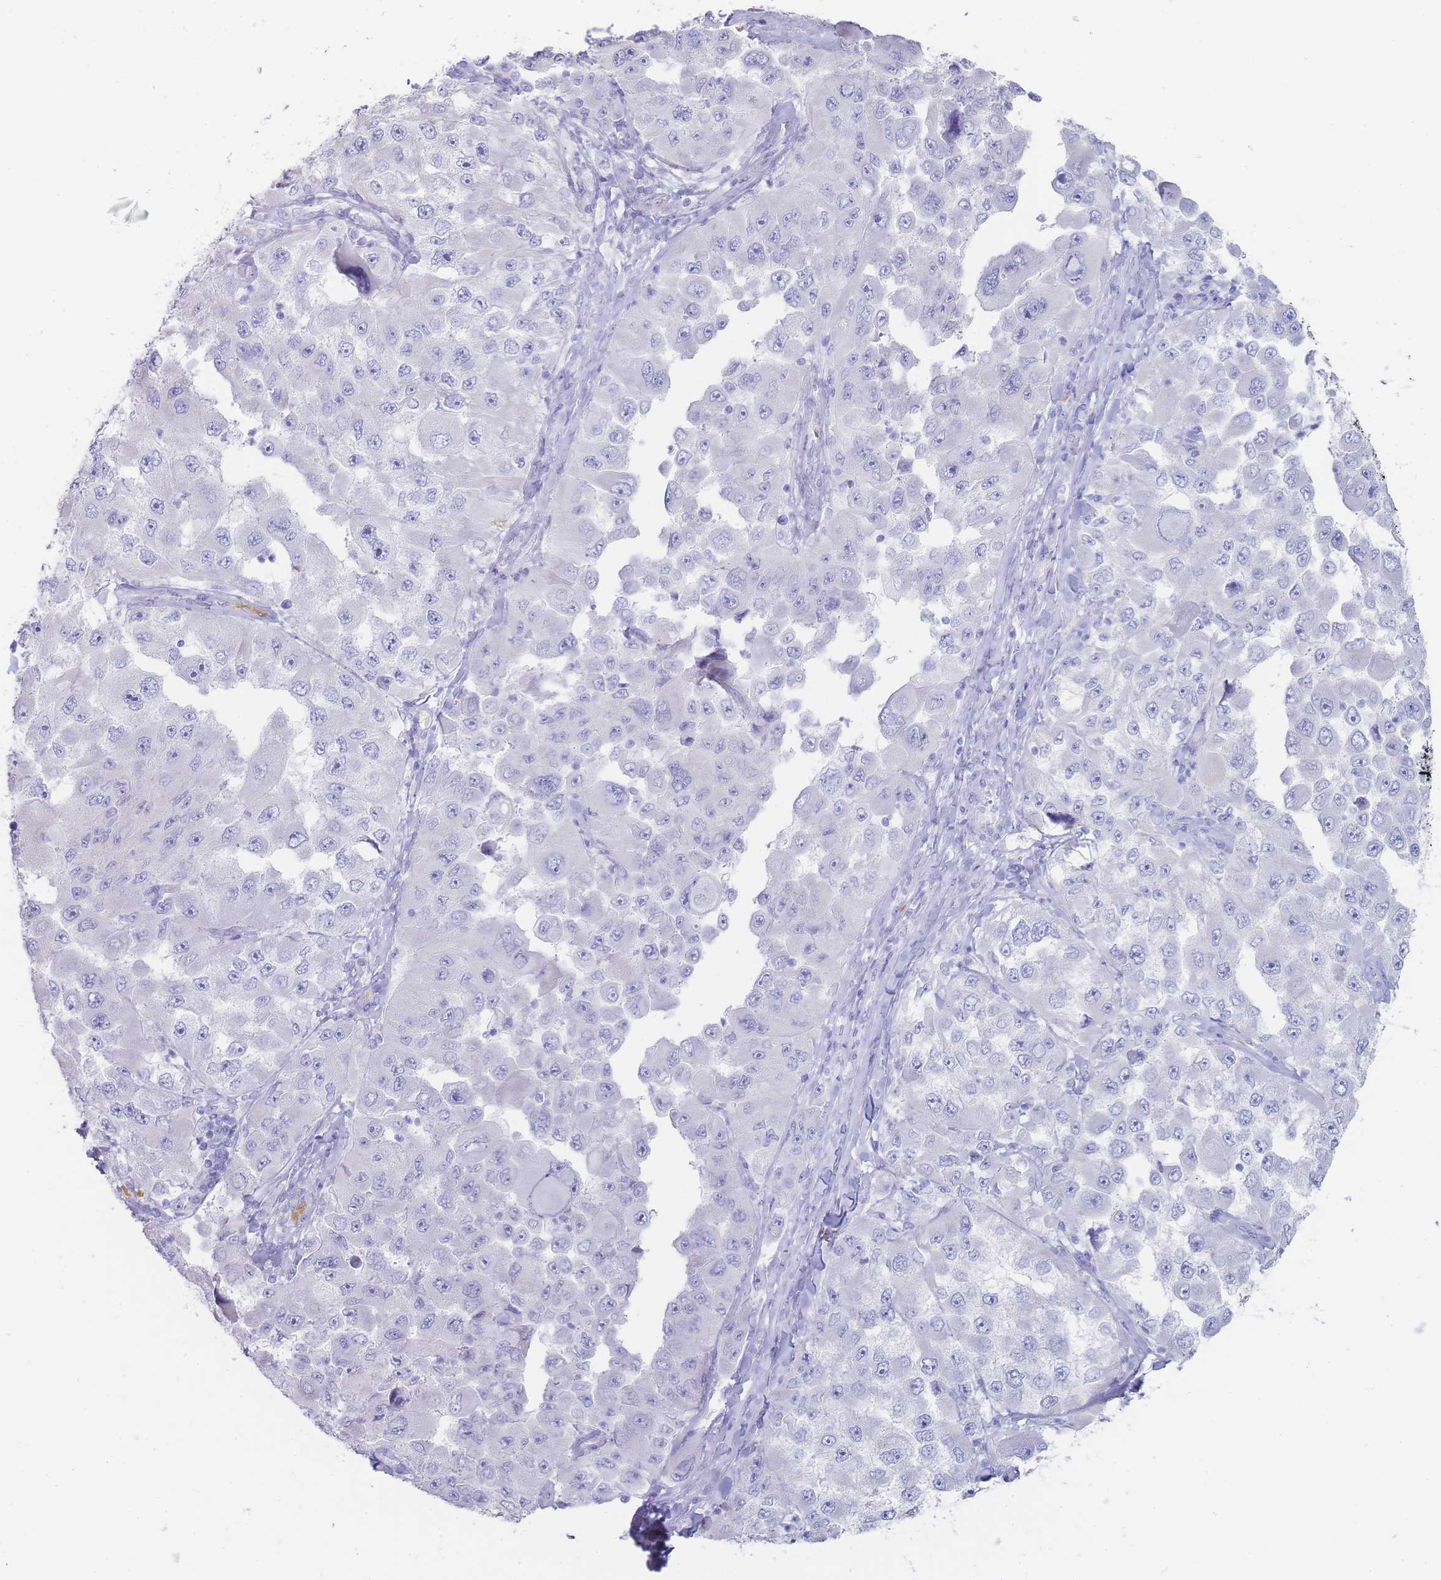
{"staining": {"intensity": "negative", "quantity": "none", "location": "none"}, "tissue": "melanoma", "cell_type": "Tumor cells", "image_type": "cancer", "snomed": [{"axis": "morphology", "description": "Malignant melanoma, Metastatic site"}, {"axis": "topography", "description": "Lymph node"}], "caption": "High magnification brightfield microscopy of melanoma stained with DAB (3,3'-diaminobenzidine) (brown) and counterstained with hematoxylin (blue): tumor cells show no significant staining.", "gene": "HBG2", "patient": {"sex": "male", "age": 62}}